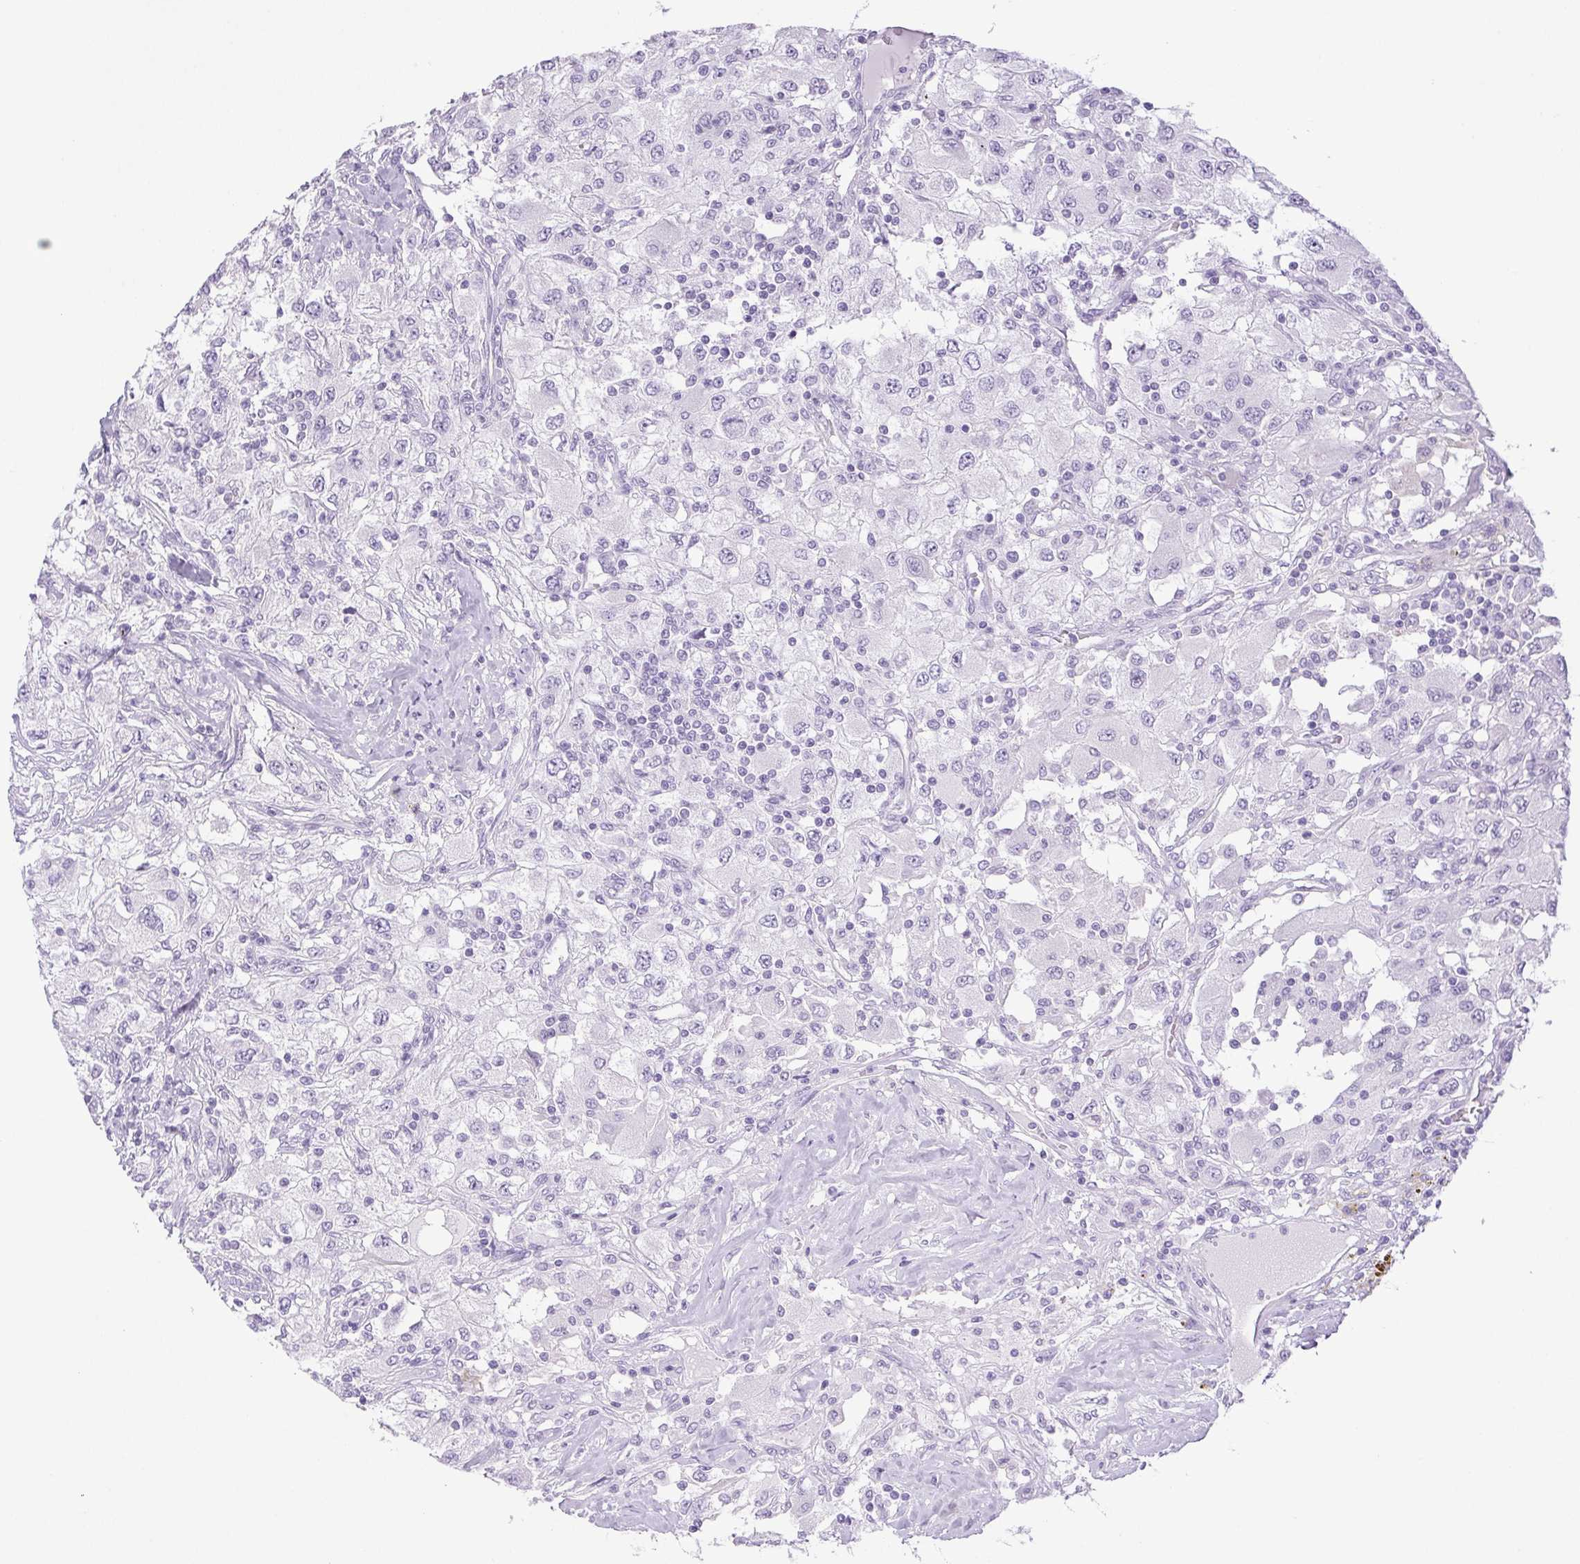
{"staining": {"intensity": "negative", "quantity": "none", "location": "none"}, "tissue": "renal cancer", "cell_type": "Tumor cells", "image_type": "cancer", "snomed": [{"axis": "morphology", "description": "Adenocarcinoma, NOS"}, {"axis": "topography", "description": "Kidney"}], "caption": "Immunohistochemistry (IHC) of adenocarcinoma (renal) shows no positivity in tumor cells. (DAB immunohistochemistry (IHC) with hematoxylin counter stain).", "gene": "HLA-G", "patient": {"sex": "female", "age": 67}}